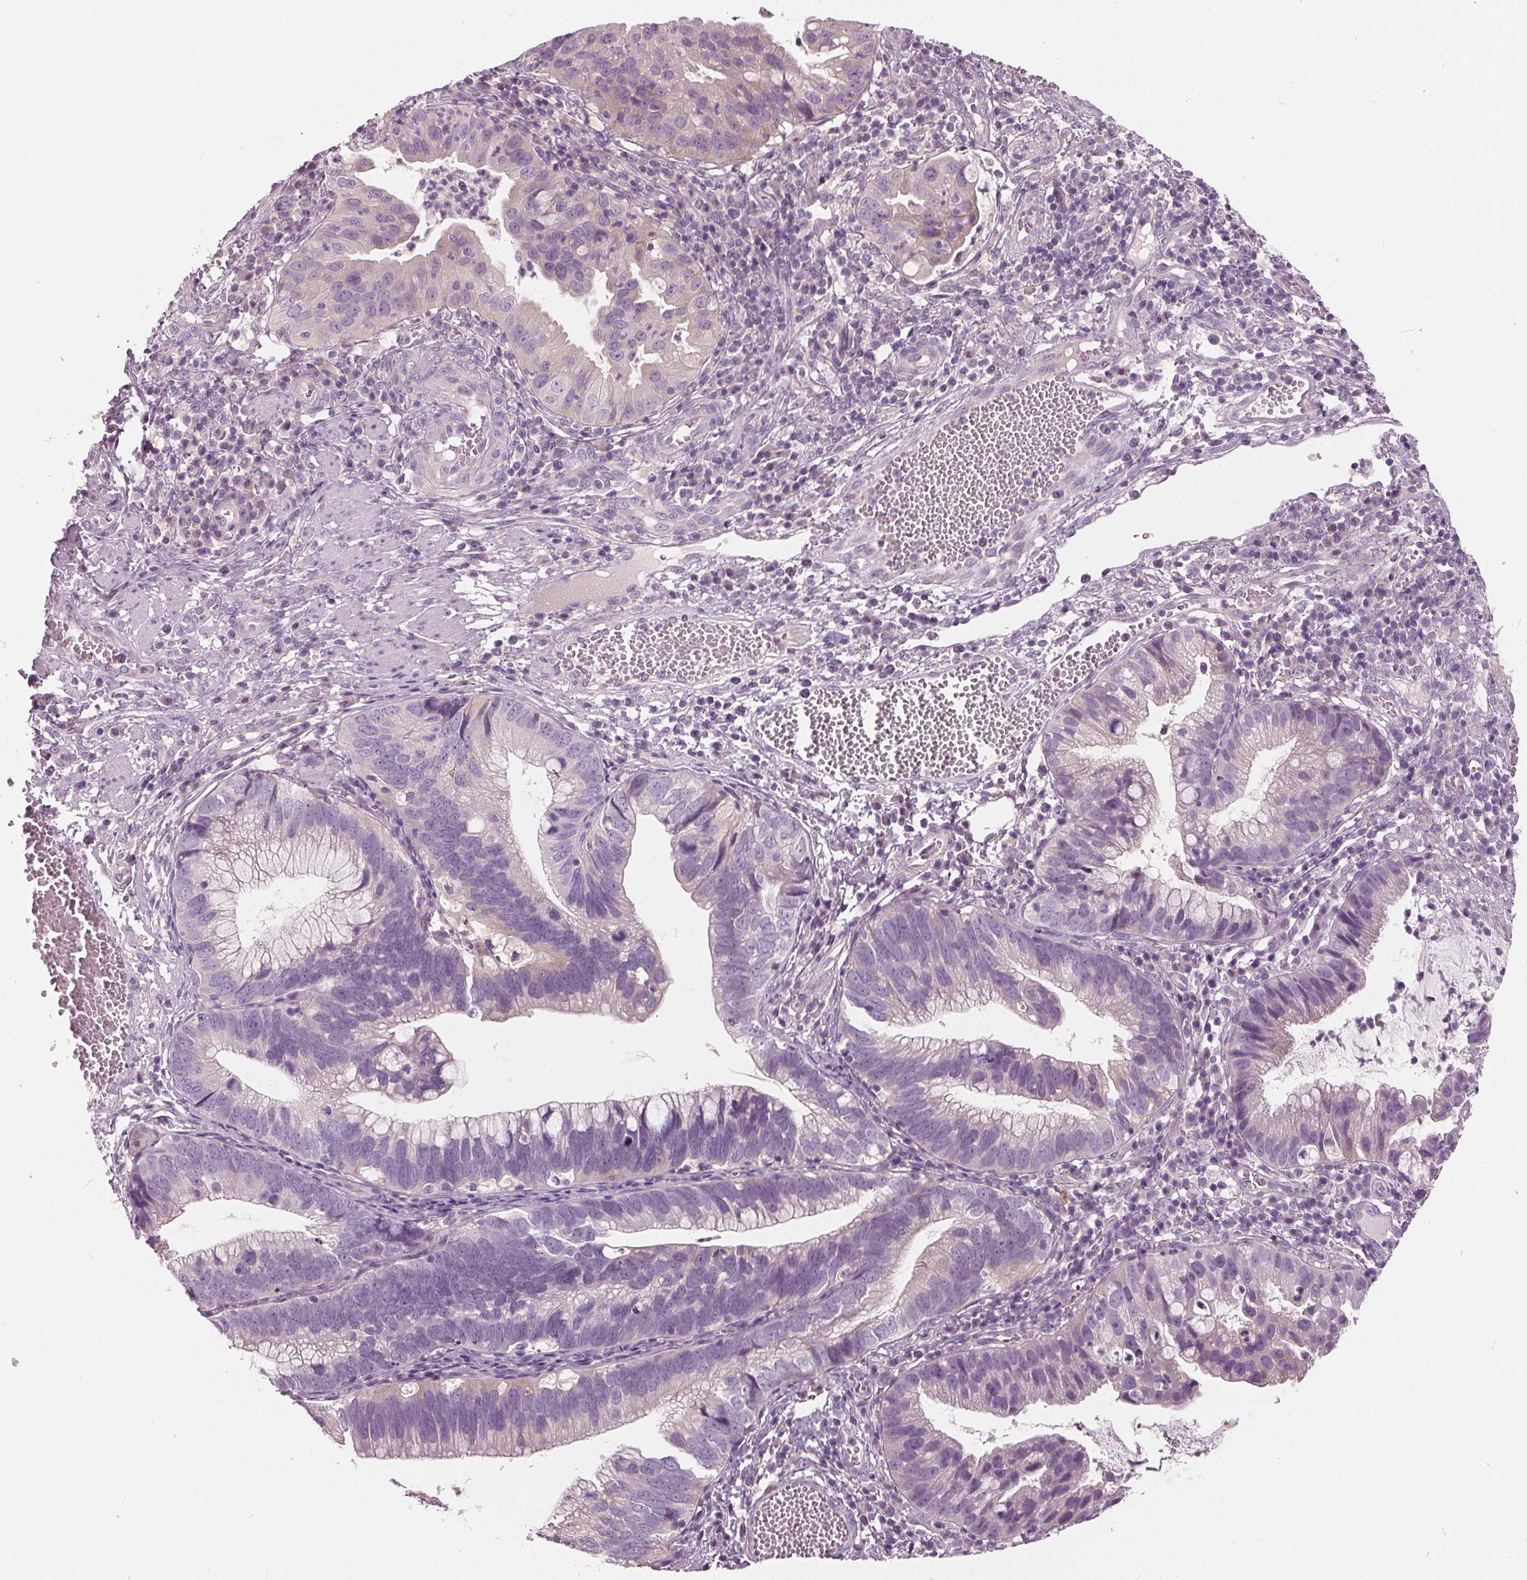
{"staining": {"intensity": "weak", "quantity": "<25%", "location": "cytoplasmic/membranous"}, "tissue": "cervical cancer", "cell_type": "Tumor cells", "image_type": "cancer", "snomed": [{"axis": "morphology", "description": "Adenocarcinoma, NOS"}, {"axis": "topography", "description": "Cervix"}], "caption": "Protein analysis of cervical cancer reveals no significant staining in tumor cells.", "gene": "LHFPL7", "patient": {"sex": "female", "age": 34}}